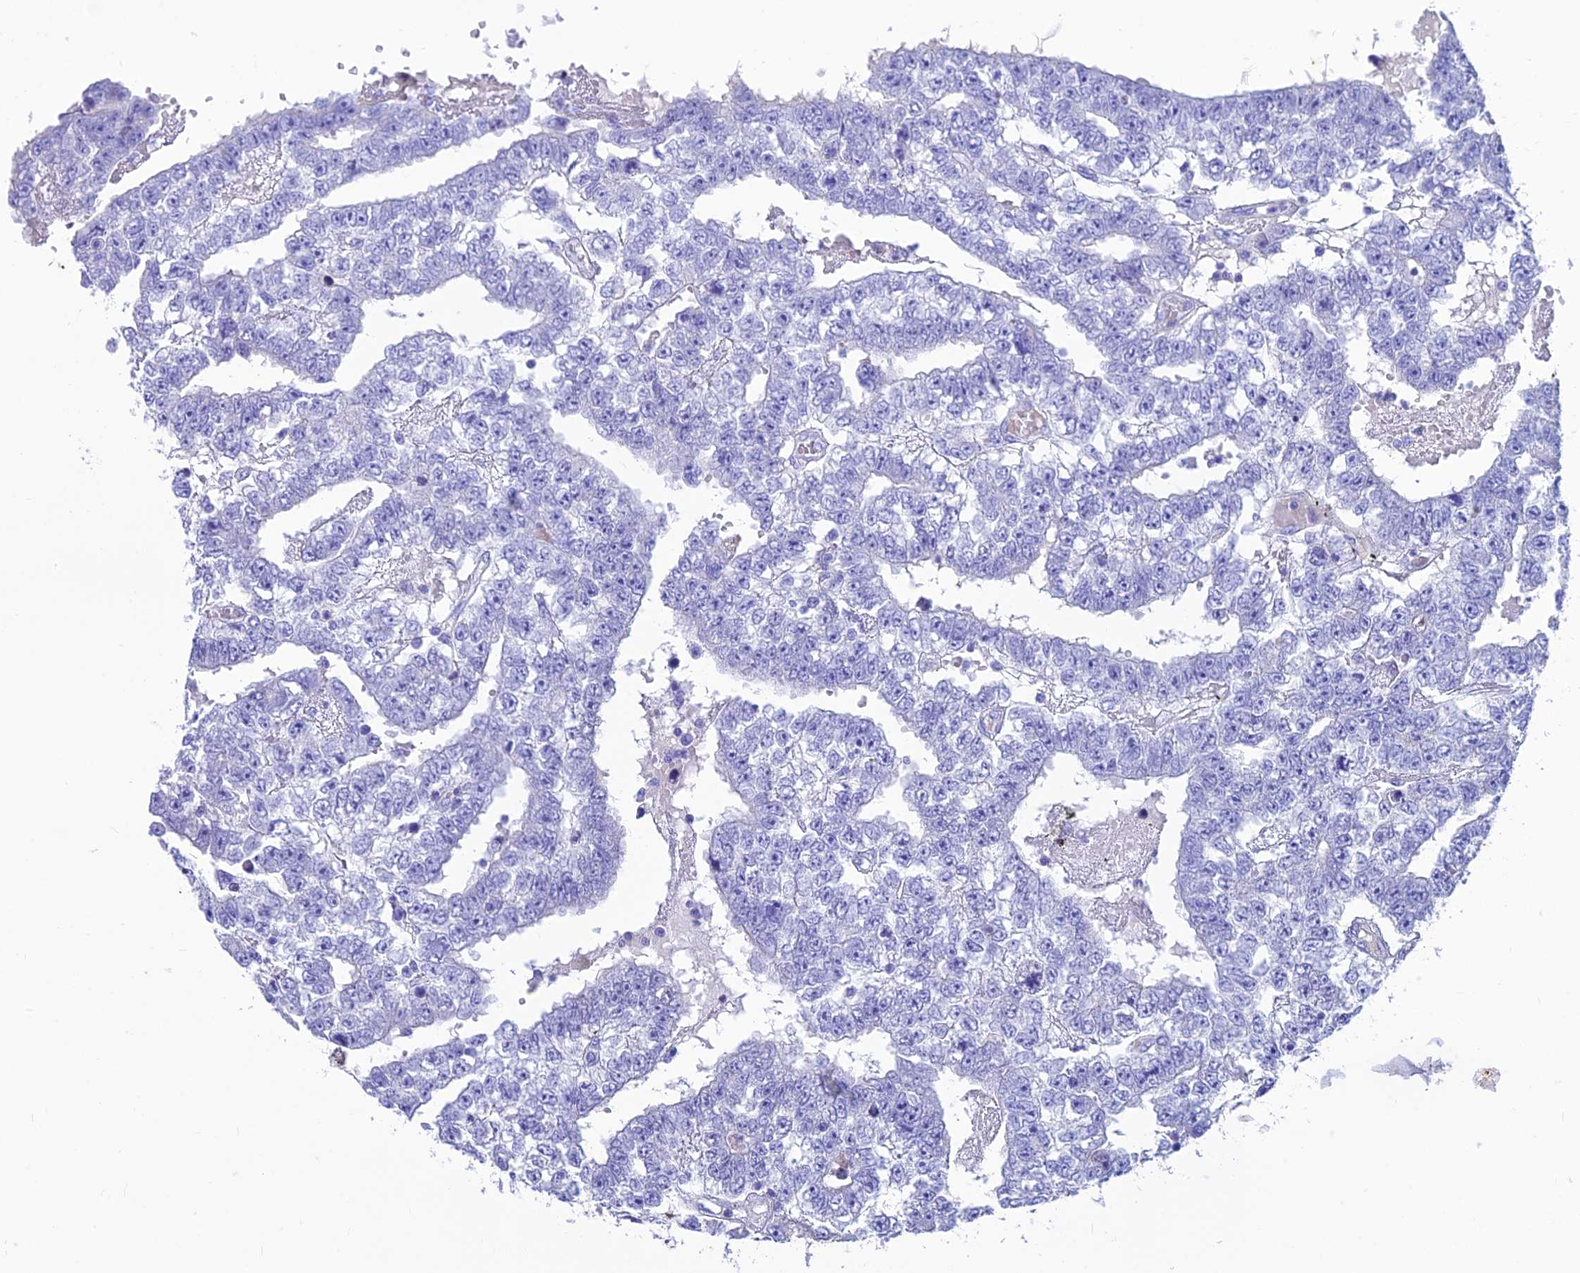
{"staining": {"intensity": "negative", "quantity": "none", "location": "none"}, "tissue": "testis cancer", "cell_type": "Tumor cells", "image_type": "cancer", "snomed": [{"axis": "morphology", "description": "Carcinoma, Embryonal, NOS"}, {"axis": "topography", "description": "Testis"}], "caption": "Photomicrograph shows no significant protein positivity in tumor cells of testis cancer.", "gene": "GNG11", "patient": {"sex": "male", "age": 25}}